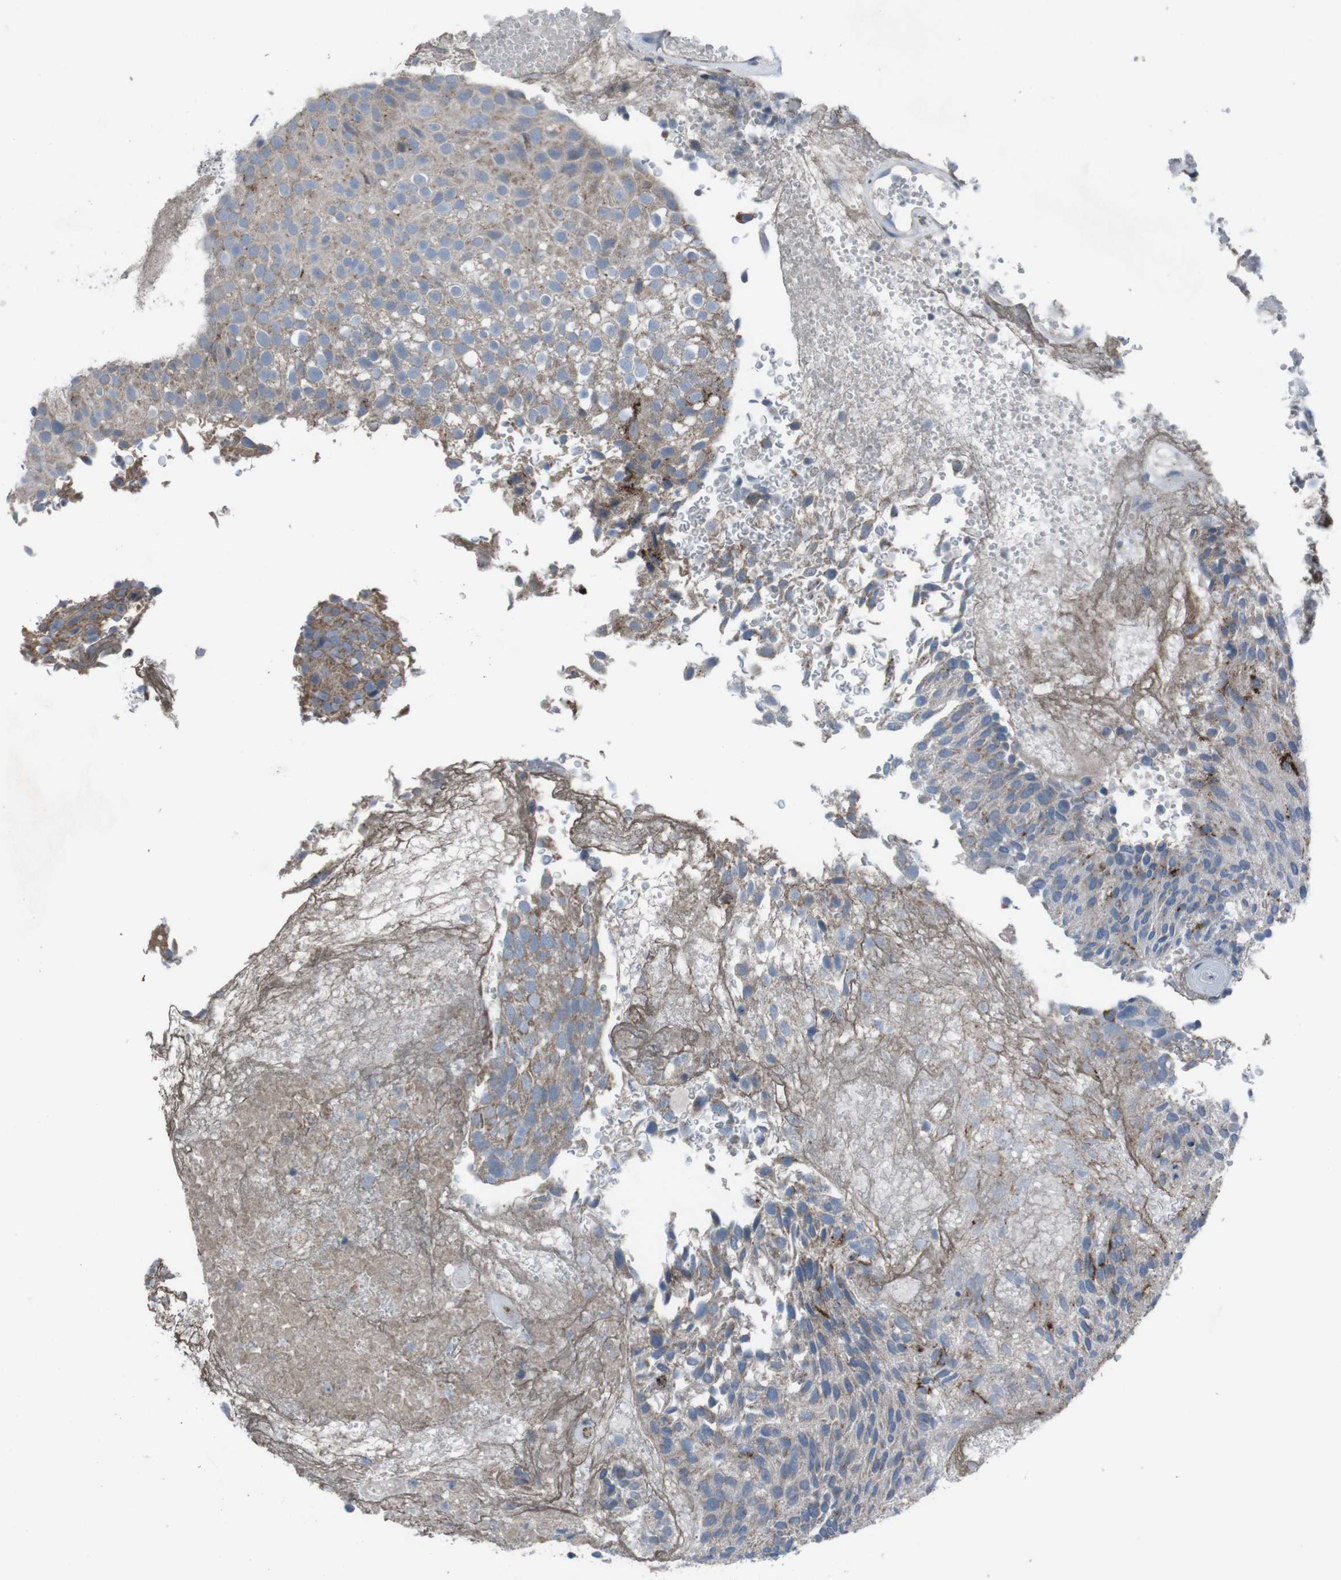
{"staining": {"intensity": "moderate", "quantity": ">75%", "location": "cytoplasmic/membranous"}, "tissue": "urothelial cancer", "cell_type": "Tumor cells", "image_type": "cancer", "snomed": [{"axis": "morphology", "description": "Urothelial carcinoma, Low grade"}, {"axis": "topography", "description": "Urinary bladder"}], "caption": "Protein staining by IHC reveals moderate cytoplasmic/membranous expression in approximately >75% of tumor cells in low-grade urothelial carcinoma.", "gene": "EFNA5", "patient": {"sex": "male", "age": 78}}